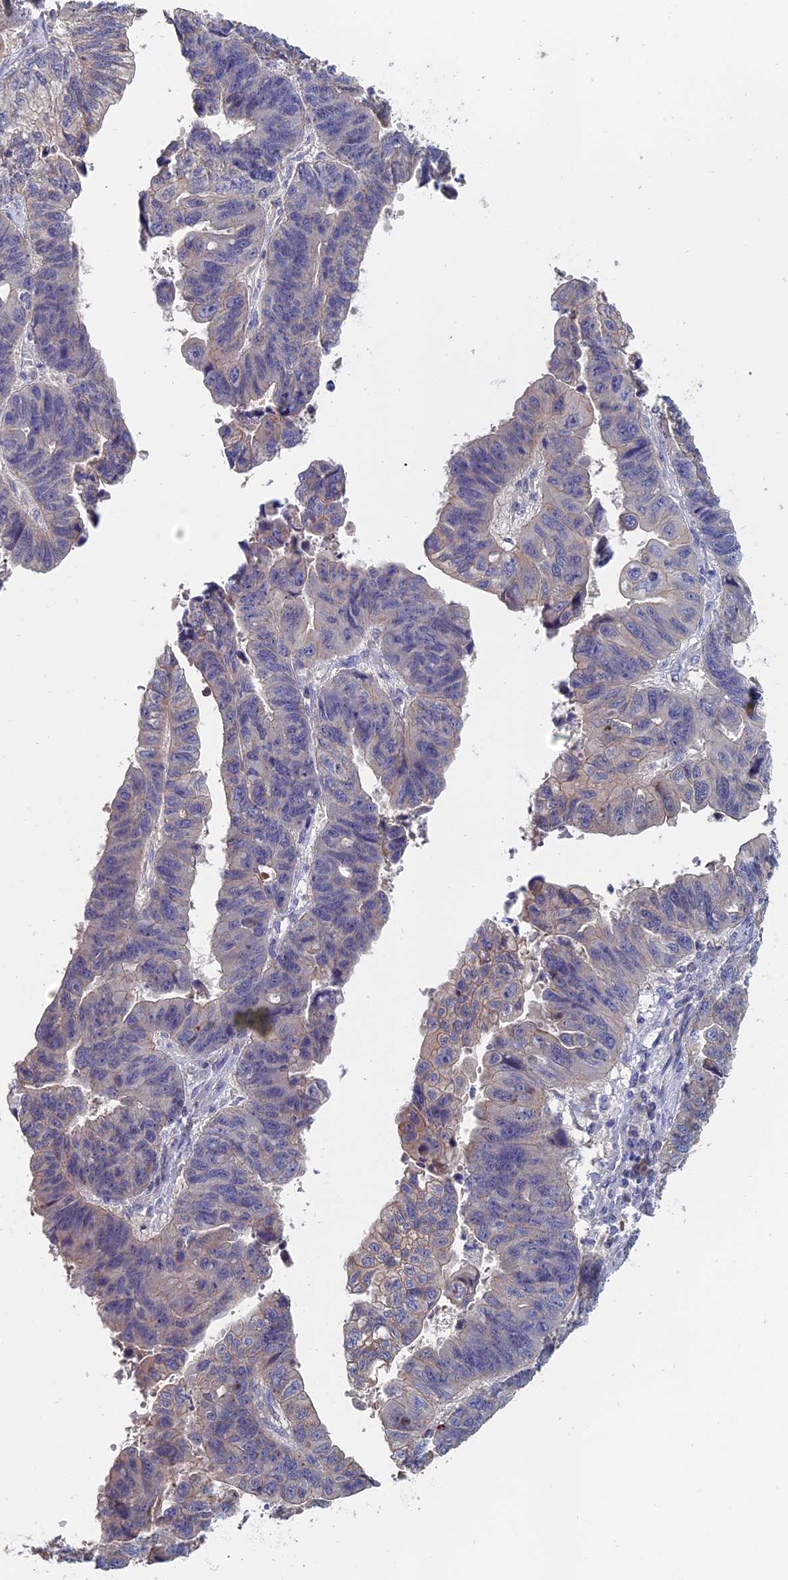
{"staining": {"intensity": "negative", "quantity": "none", "location": "none"}, "tissue": "stomach cancer", "cell_type": "Tumor cells", "image_type": "cancer", "snomed": [{"axis": "morphology", "description": "Adenocarcinoma, NOS"}, {"axis": "topography", "description": "Stomach"}], "caption": "The immunohistochemistry (IHC) histopathology image has no significant positivity in tumor cells of stomach cancer (adenocarcinoma) tissue. The staining is performed using DAB (3,3'-diaminobenzidine) brown chromogen with nuclei counter-stained in using hematoxylin.", "gene": "SLC33A1", "patient": {"sex": "male", "age": 59}}